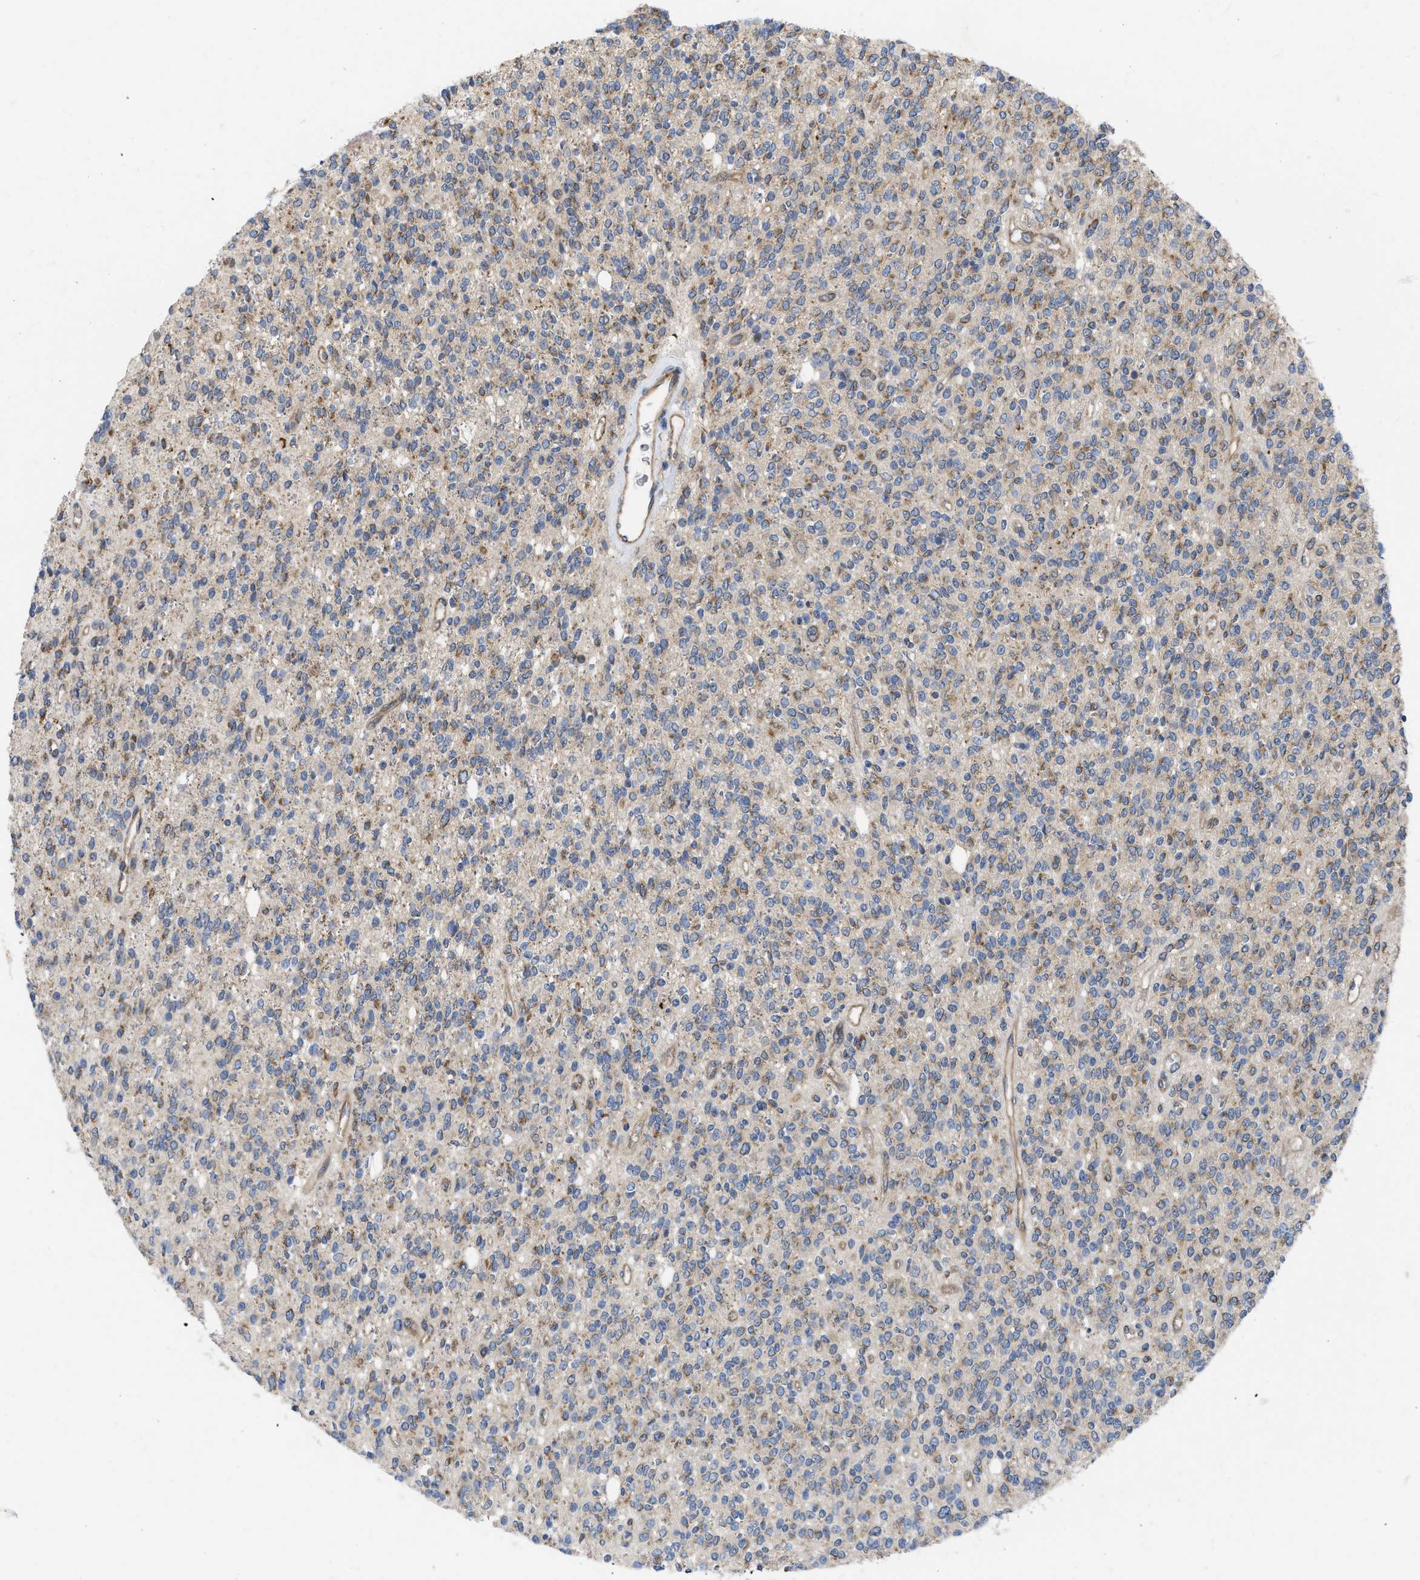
{"staining": {"intensity": "moderate", "quantity": ">75%", "location": "cytoplasmic/membranous"}, "tissue": "glioma", "cell_type": "Tumor cells", "image_type": "cancer", "snomed": [{"axis": "morphology", "description": "Glioma, malignant, High grade"}, {"axis": "topography", "description": "Brain"}], "caption": "This is a micrograph of IHC staining of malignant glioma (high-grade), which shows moderate expression in the cytoplasmic/membranous of tumor cells.", "gene": "EOGT", "patient": {"sex": "male", "age": 34}}